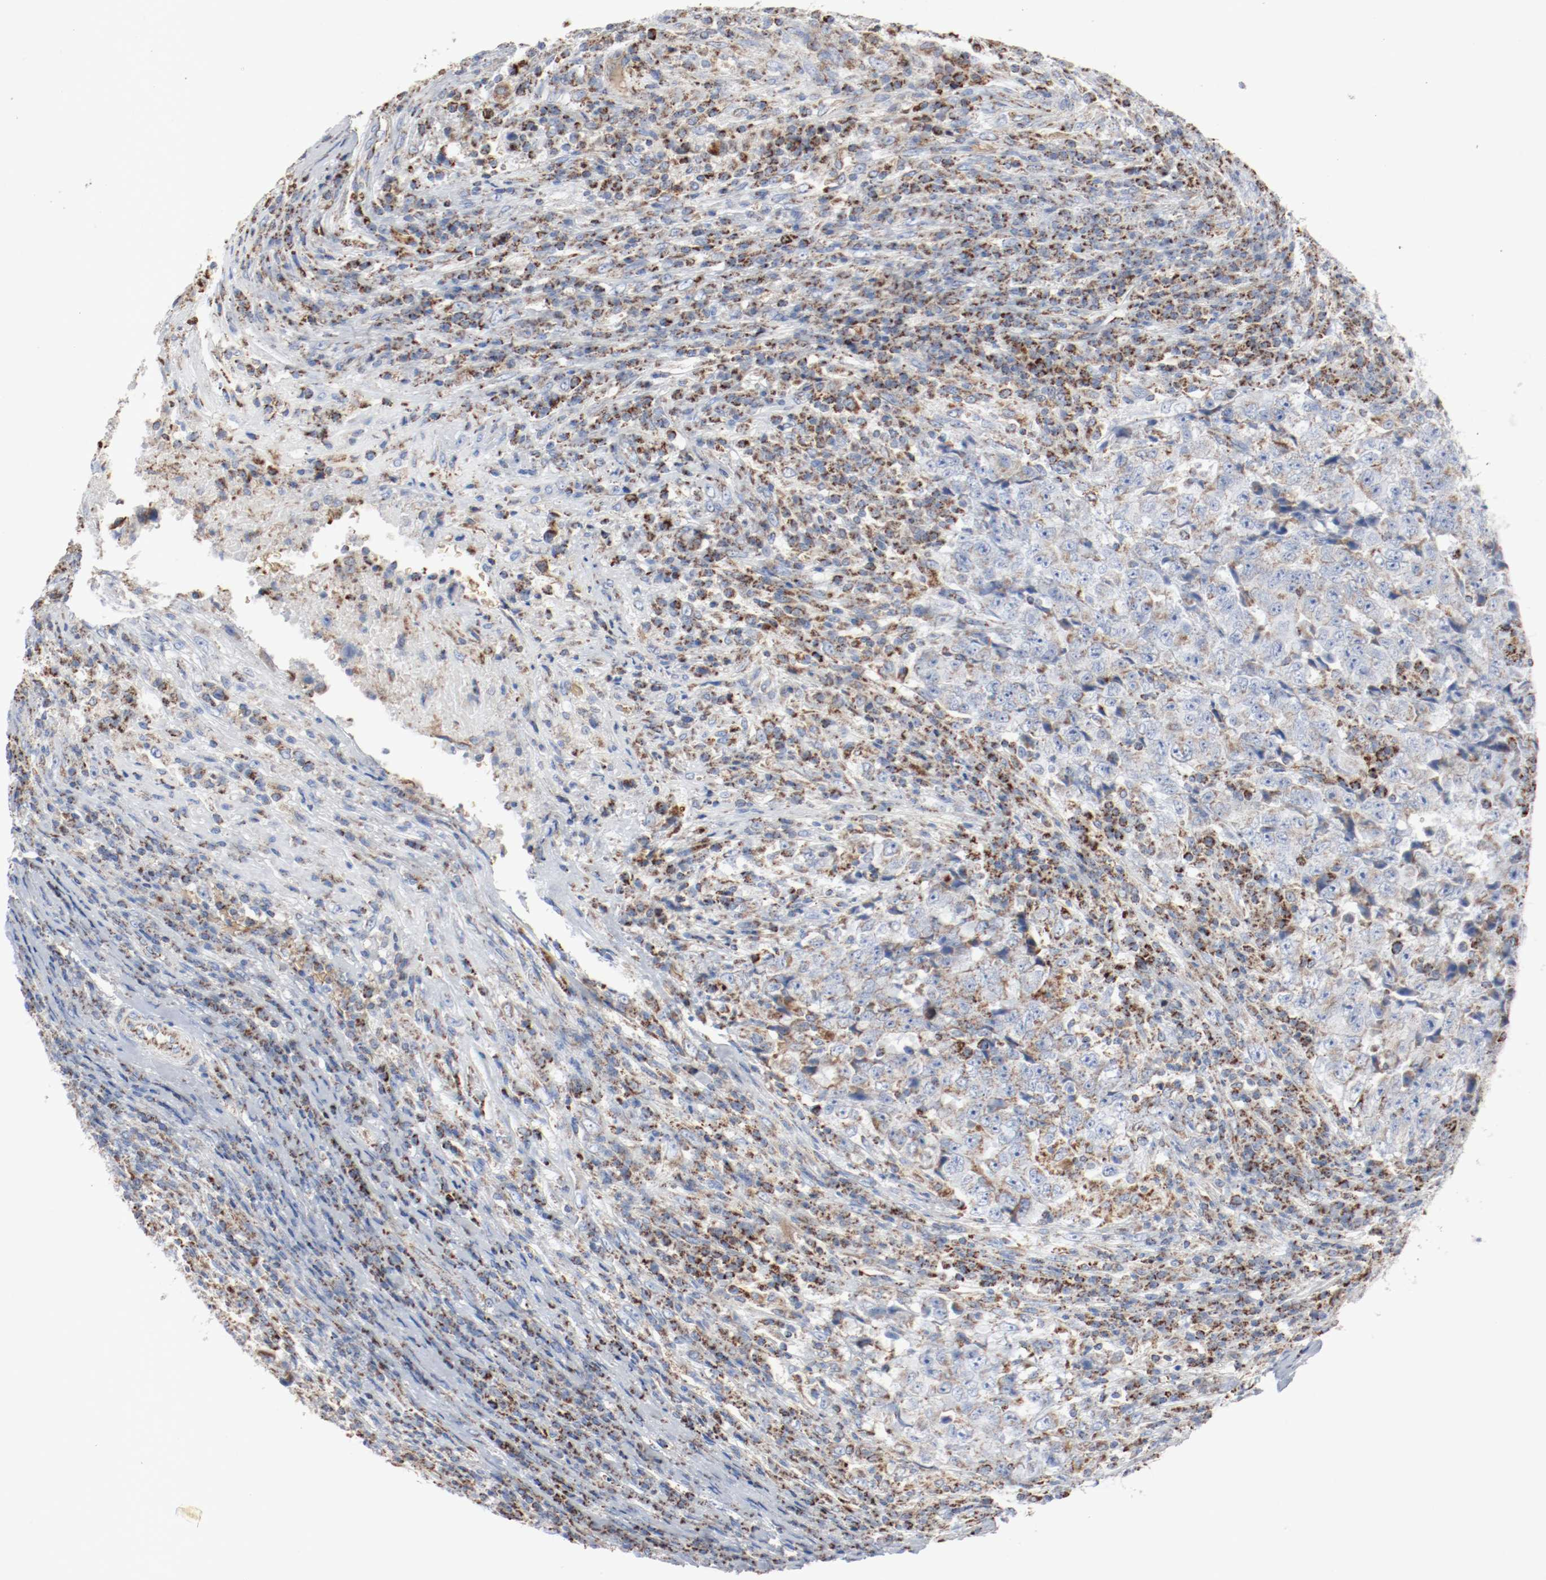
{"staining": {"intensity": "weak", "quantity": "25%-75%", "location": "cytoplasmic/membranous"}, "tissue": "testis cancer", "cell_type": "Tumor cells", "image_type": "cancer", "snomed": [{"axis": "morphology", "description": "Necrosis, NOS"}, {"axis": "morphology", "description": "Carcinoma, Embryonal, NOS"}, {"axis": "topography", "description": "Testis"}], "caption": "The photomicrograph reveals a brown stain indicating the presence of a protein in the cytoplasmic/membranous of tumor cells in testis cancer.", "gene": "NDUFB8", "patient": {"sex": "male", "age": 19}}